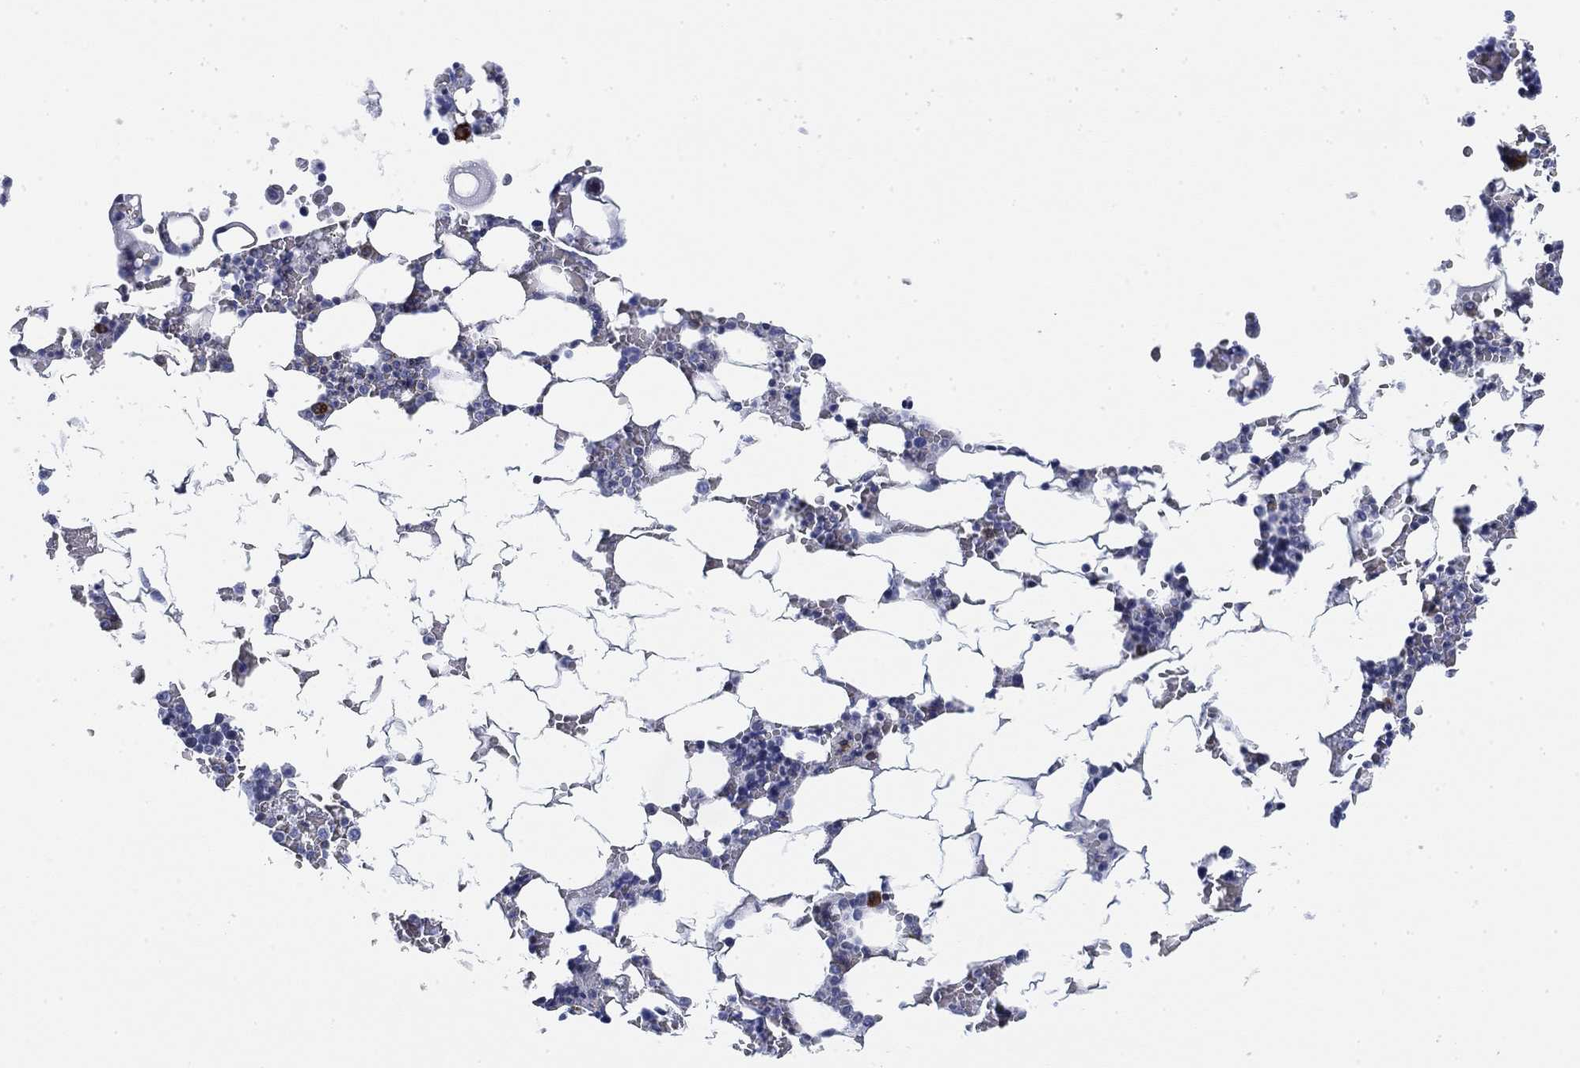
{"staining": {"intensity": "negative", "quantity": "none", "location": "none"}, "tissue": "bone marrow", "cell_type": "Hematopoietic cells", "image_type": "normal", "snomed": [{"axis": "morphology", "description": "Normal tissue, NOS"}, {"axis": "topography", "description": "Bone marrow"}], "caption": "This is a photomicrograph of immunohistochemistry staining of normal bone marrow, which shows no staining in hematopoietic cells. The staining was performed using DAB to visualize the protein expression in brown, while the nuclei were stained in blue with hematoxylin (Magnification: 20x).", "gene": "FYB1", "patient": {"sex": "male", "age": 51}}